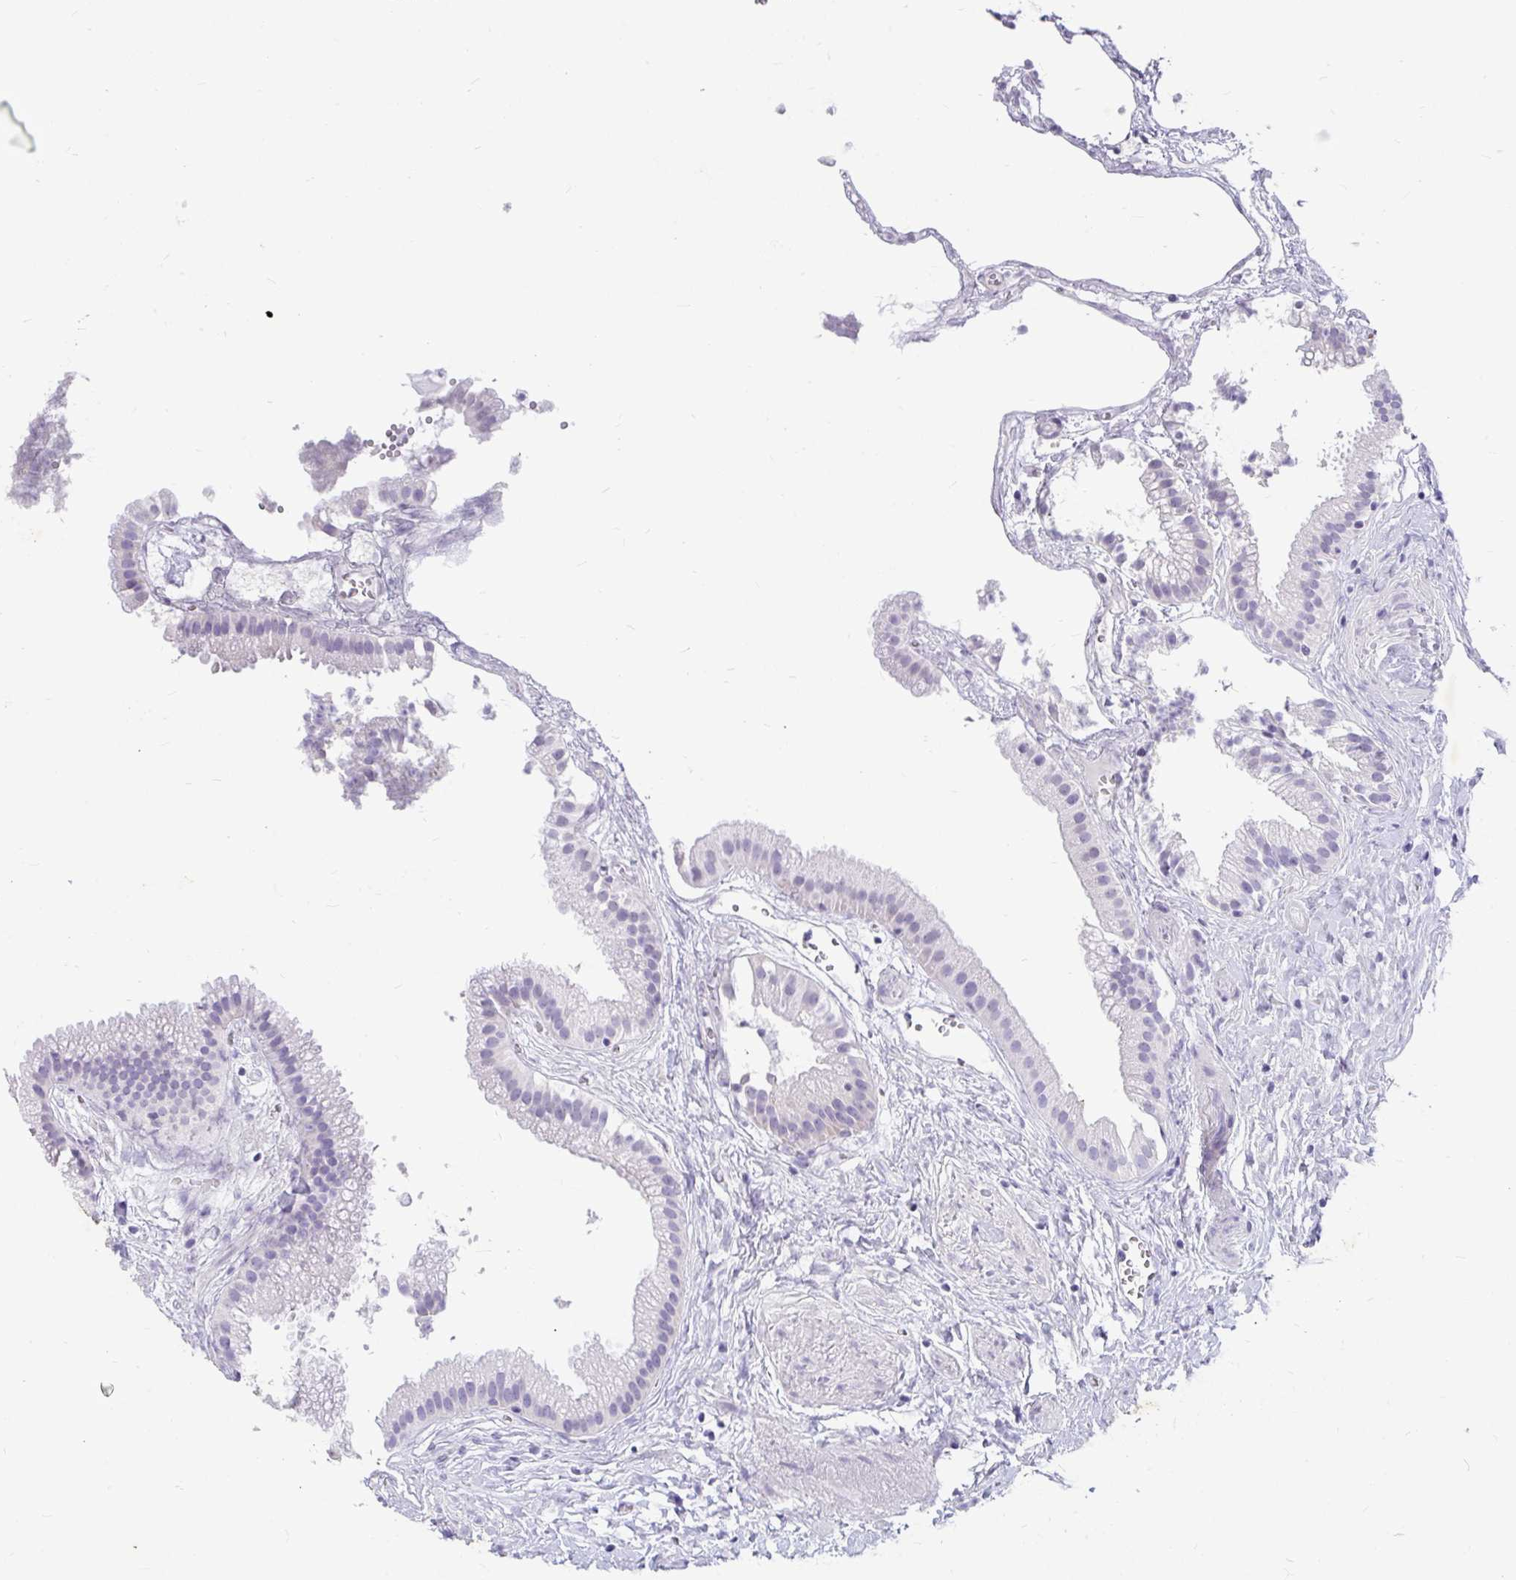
{"staining": {"intensity": "negative", "quantity": "none", "location": "none"}, "tissue": "gallbladder", "cell_type": "Glandular cells", "image_type": "normal", "snomed": [{"axis": "morphology", "description": "Normal tissue, NOS"}, {"axis": "topography", "description": "Gallbladder"}], "caption": "Immunohistochemical staining of unremarkable human gallbladder shows no significant staining in glandular cells.", "gene": "EML5", "patient": {"sex": "female", "age": 63}}